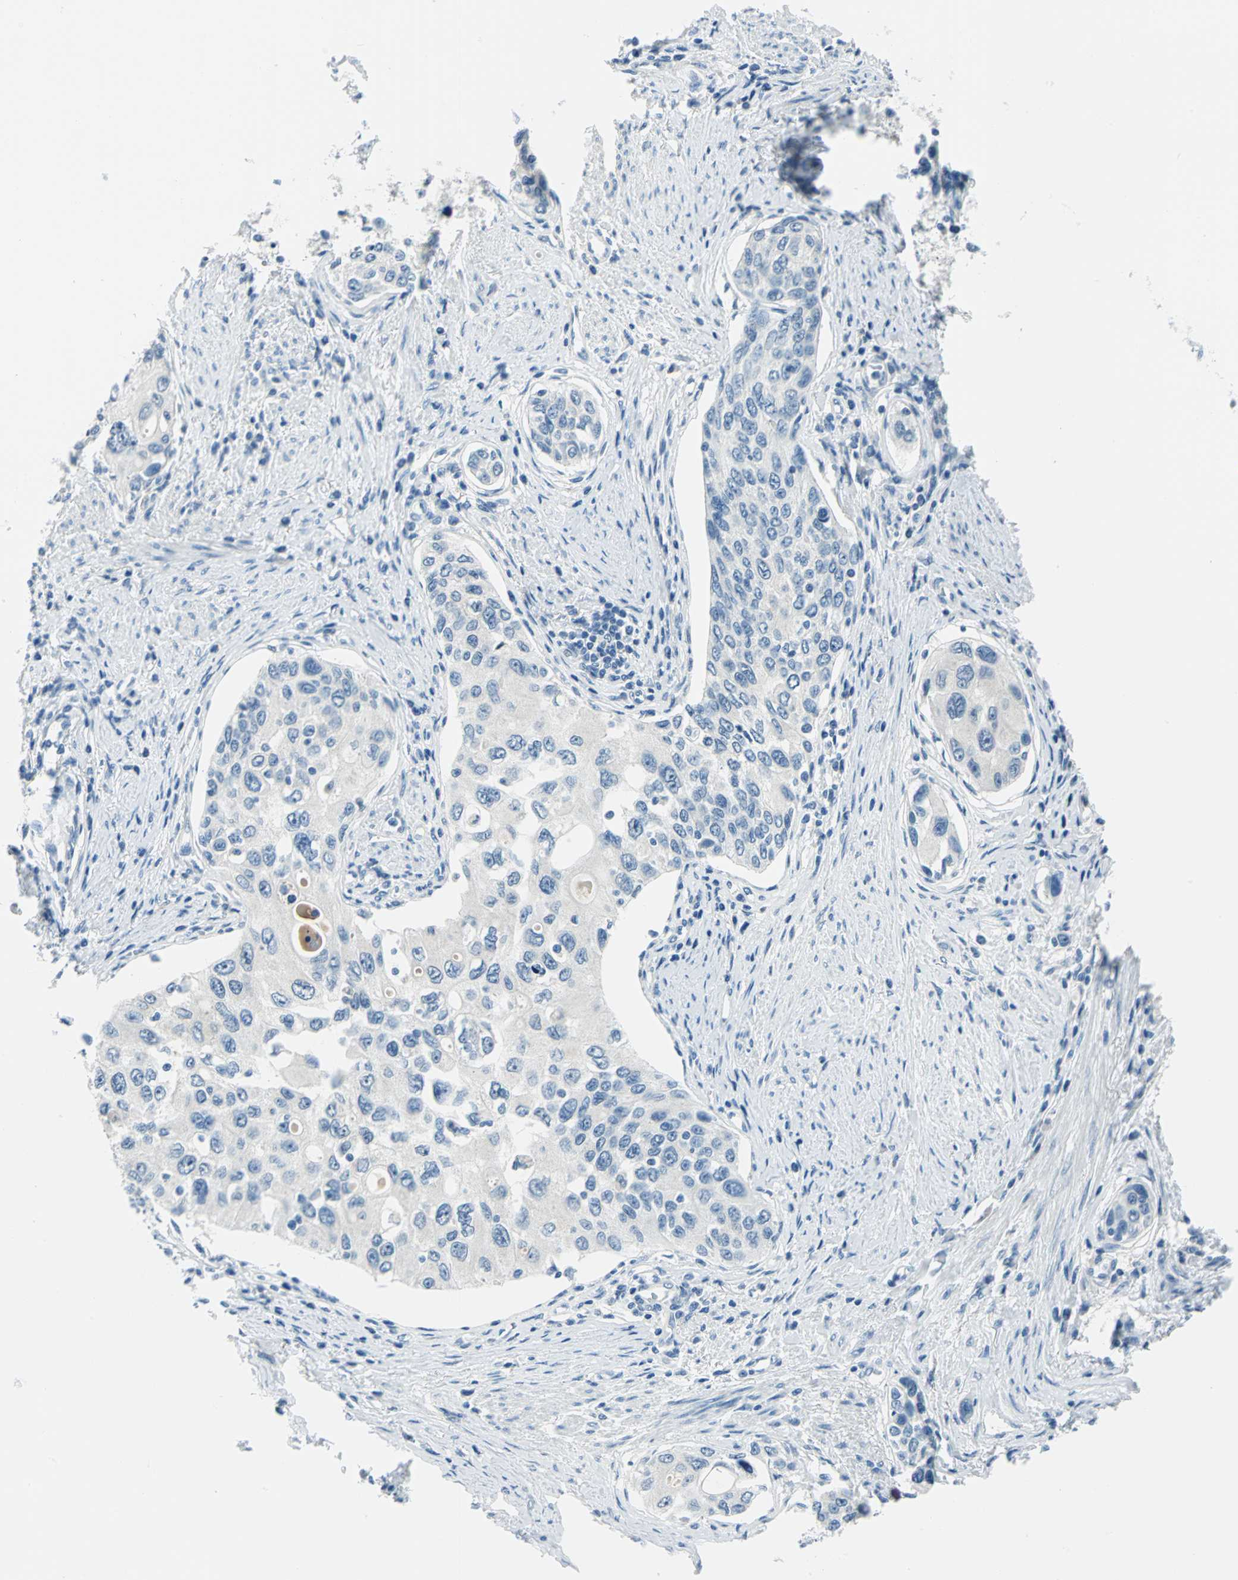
{"staining": {"intensity": "negative", "quantity": "none", "location": "none"}, "tissue": "urothelial cancer", "cell_type": "Tumor cells", "image_type": "cancer", "snomed": [{"axis": "morphology", "description": "Urothelial carcinoma, High grade"}, {"axis": "topography", "description": "Urinary bladder"}], "caption": "IHC photomicrograph of human high-grade urothelial carcinoma stained for a protein (brown), which demonstrates no expression in tumor cells.", "gene": "AKR1A1", "patient": {"sex": "female", "age": 56}}